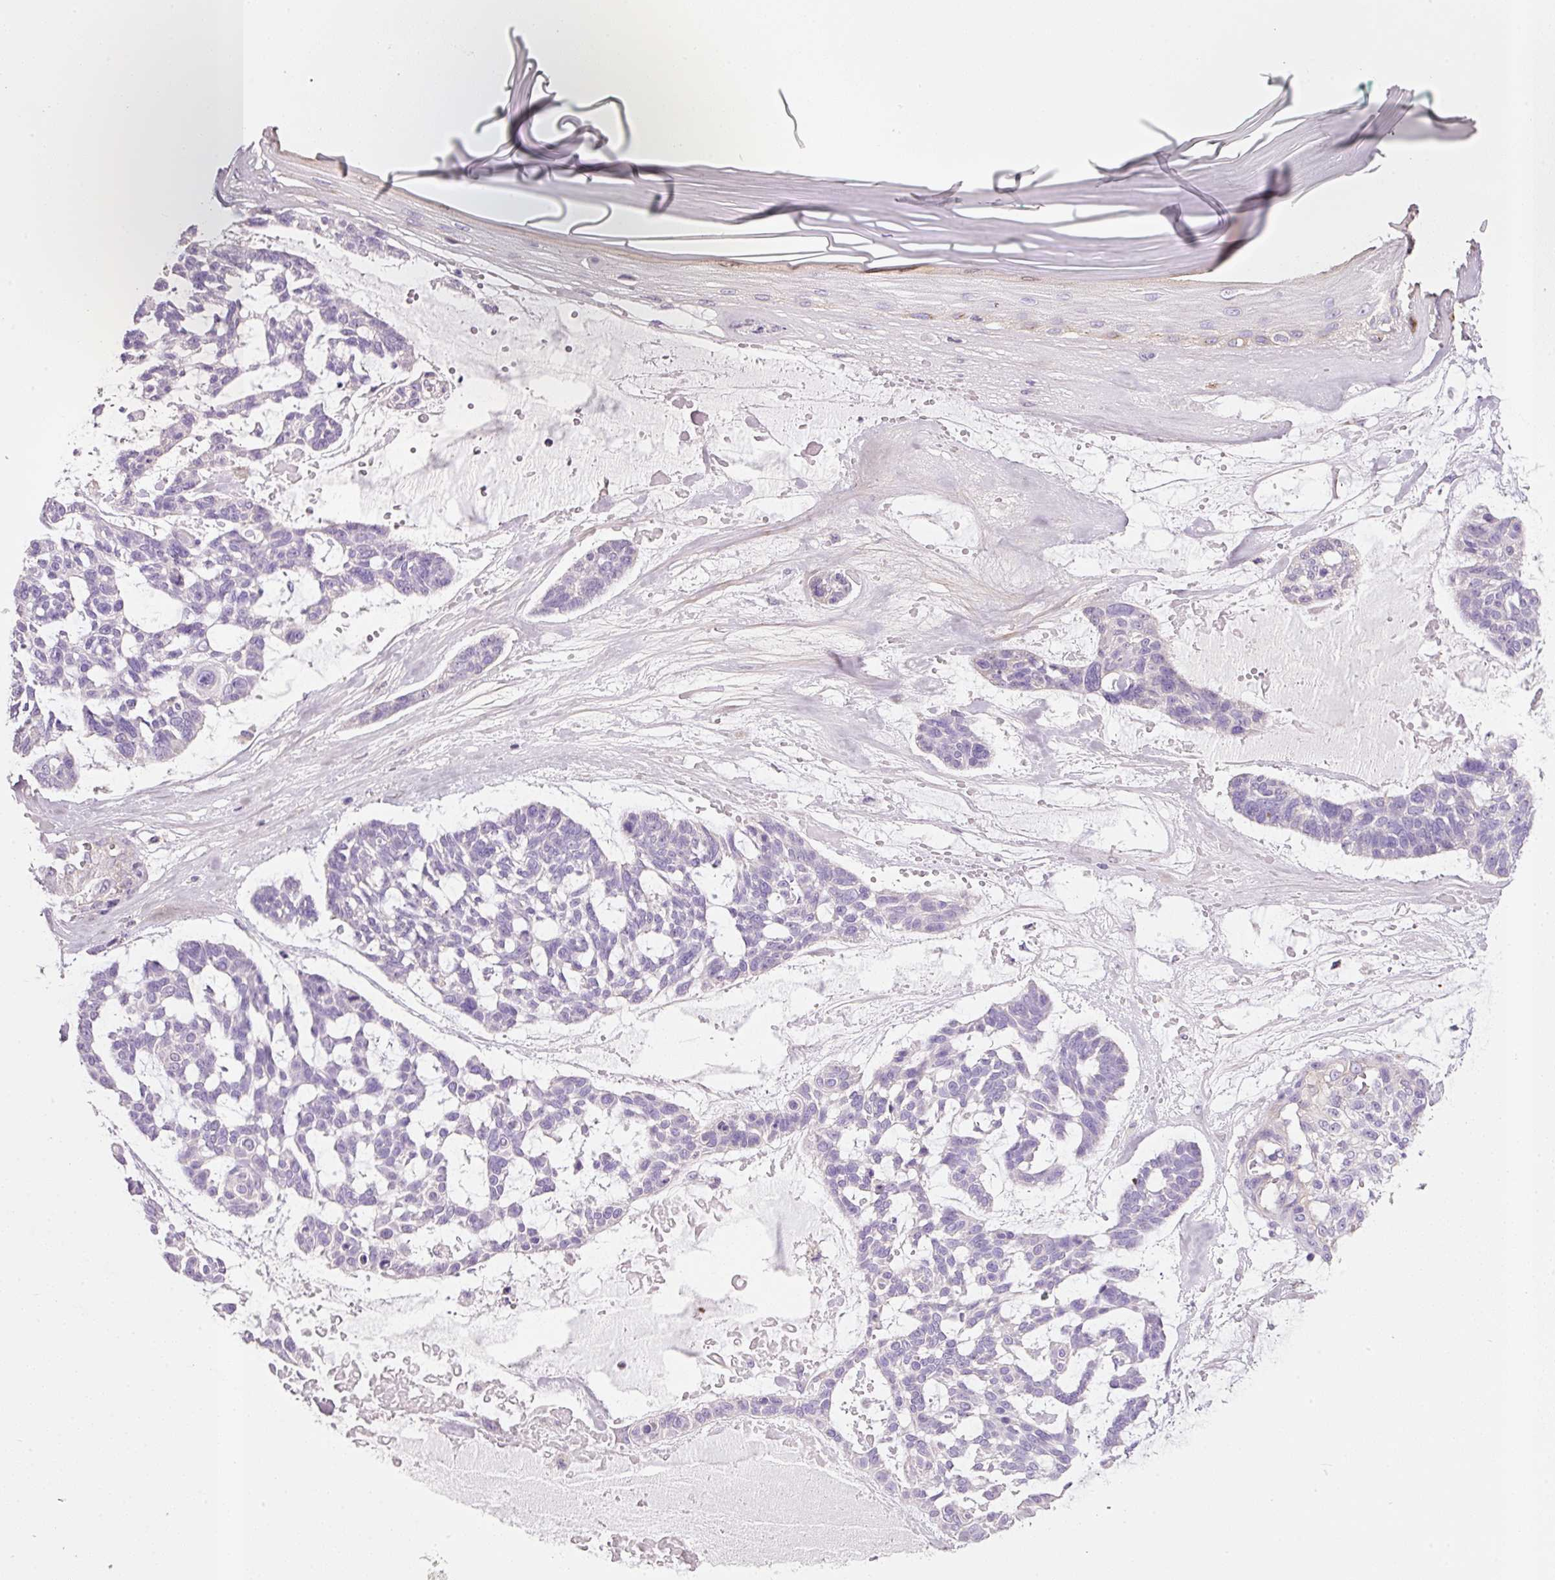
{"staining": {"intensity": "negative", "quantity": "none", "location": "none"}, "tissue": "skin cancer", "cell_type": "Tumor cells", "image_type": "cancer", "snomed": [{"axis": "morphology", "description": "Basal cell carcinoma"}, {"axis": "topography", "description": "Skin"}], "caption": "Tumor cells show no significant protein expression in skin basal cell carcinoma.", "gene": "SOS2", "patient": {"sex": "male", "age": 88}}